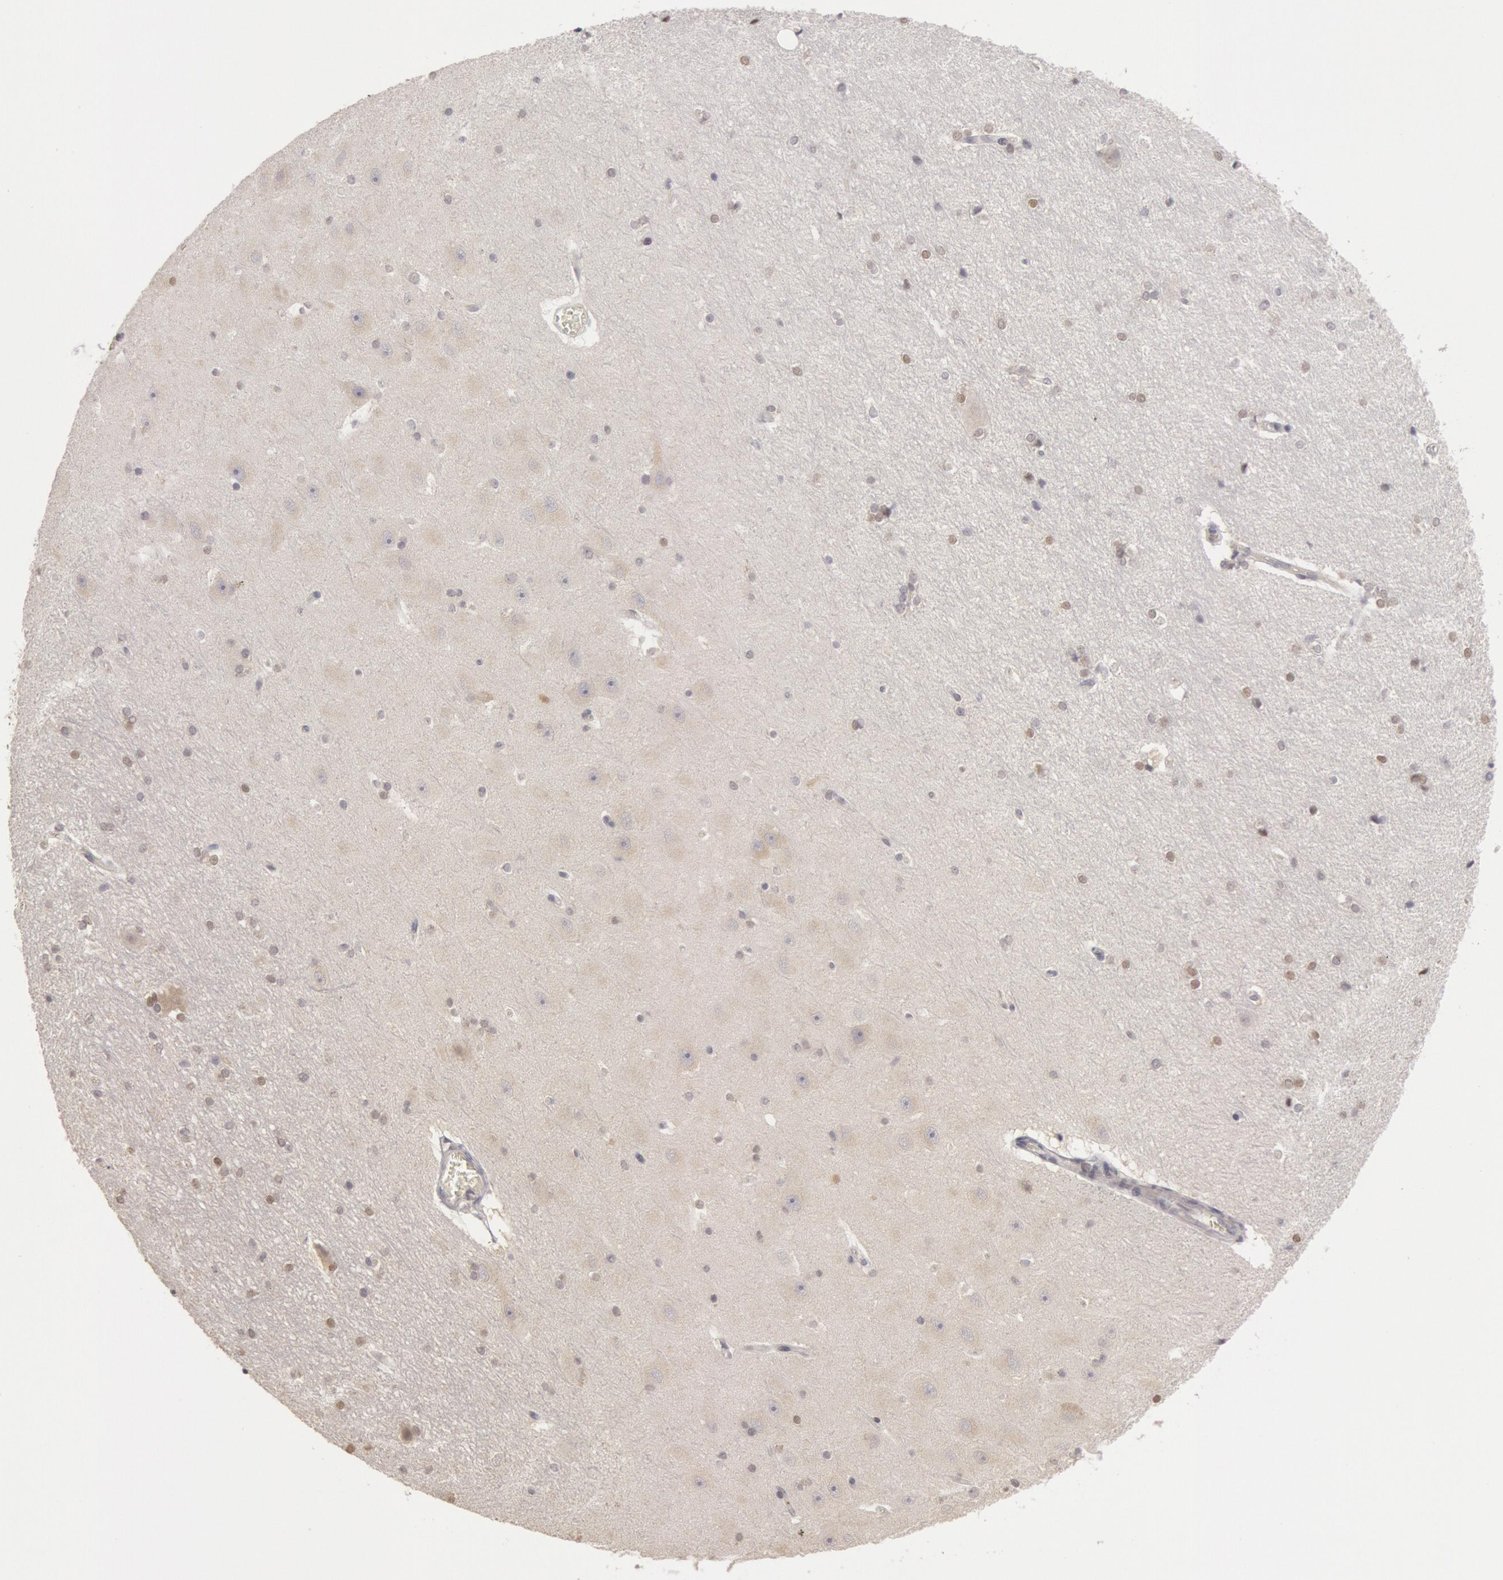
{"staining": {"intensity": "negative", "quantity": "none", "location": "none"}, "tissue": "hippocampus", "cell_type": "Glial cells", "image_type": "normal", "snomed": [{"axis": "morphology", "description": "Normal tissue, NOS"}, {"axis": "topography", "description": "Hippocampus"}], "caption": "This is a image of IHC staining of normal hippocampus, which shows no positivity in glial cells. Brightfield microscopy of immunohistochemistry stained with DAB (brown) and hematoxylin (blue), captured at high magnification.", "gene": "RIMBP3B", "patient": {"sex": "female", "age": 19}}